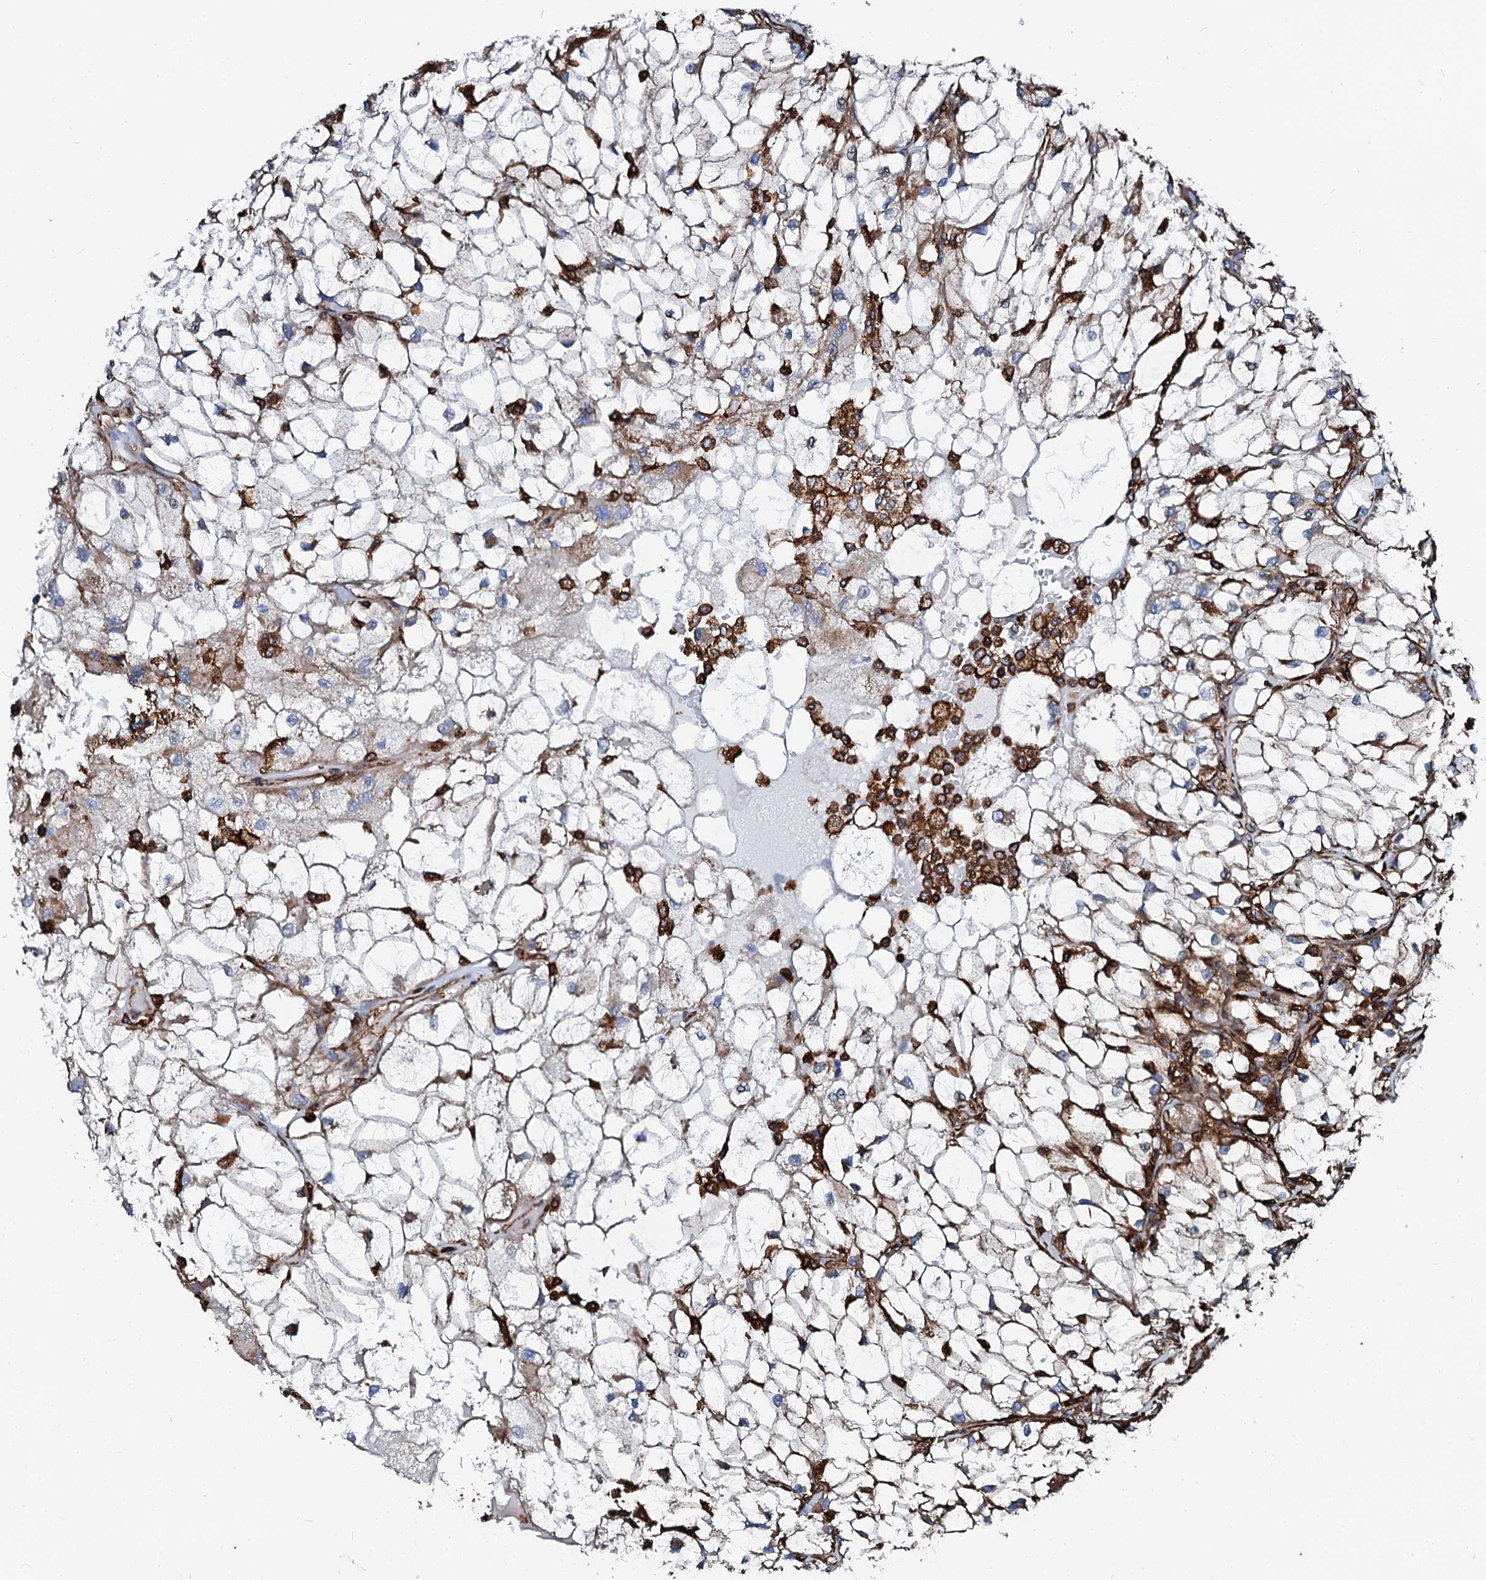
{"staining": {"intensity": "negative", "quantity": "none", "location": "none"}, "tissue": "renal cancer", "cell_type": "Tumor cells", "image_type": "cancer", "snomed": [{"axis": "morphology", "description": "Adenocarcinoma, NOS"}, {"axis": "topography", "description": "Kidney"}], "caption": "A photomicrograph of renal cancer (adenocarcinoma) stained for a protein demonstrates no brown staining in tumor cells.", "gene": "INTS10", "patient": {"sex": "female", "age": 69}}